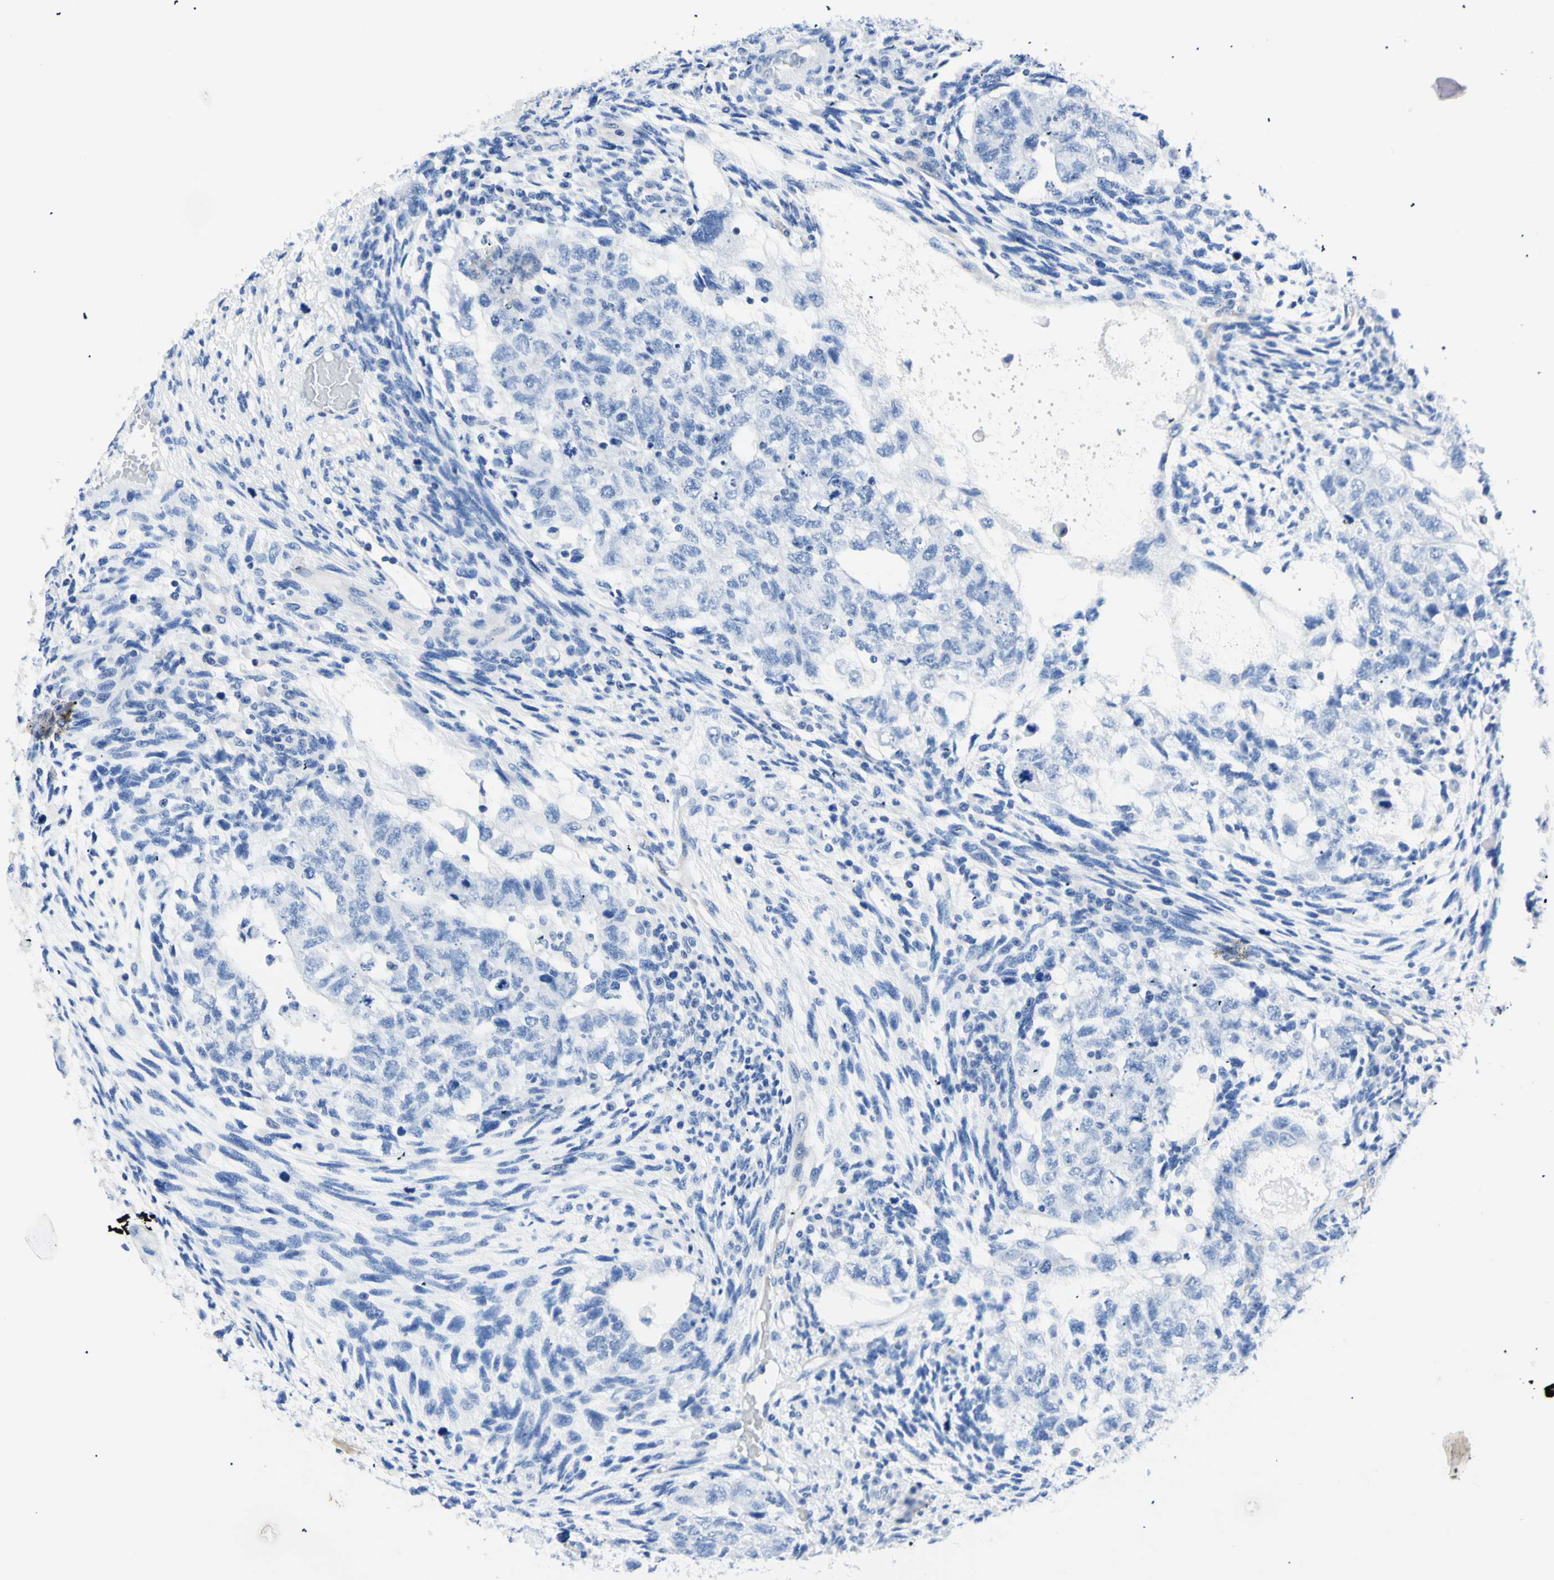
{"staining": {"intensity": "negative", "quantity": "none", "location": "none"}, "tissue": "testis cancer", "cell_type": "Tumor cells", "image_type": "cancer", "snomed": [{"axis": "morphology", "description": "Normal tissue, NOS"}, {"axis": "morphology", "description": "Carcinoma, Embryonal, NOS"}, {"axis": "topography", "description": "Testis"}], "caption": "This is an IHC histopathology image of human testis embryonal carcinoma. There is no expression in tumor cells.", "gene": "HPCA", "patient": {"sex": "male", "age": 36}}